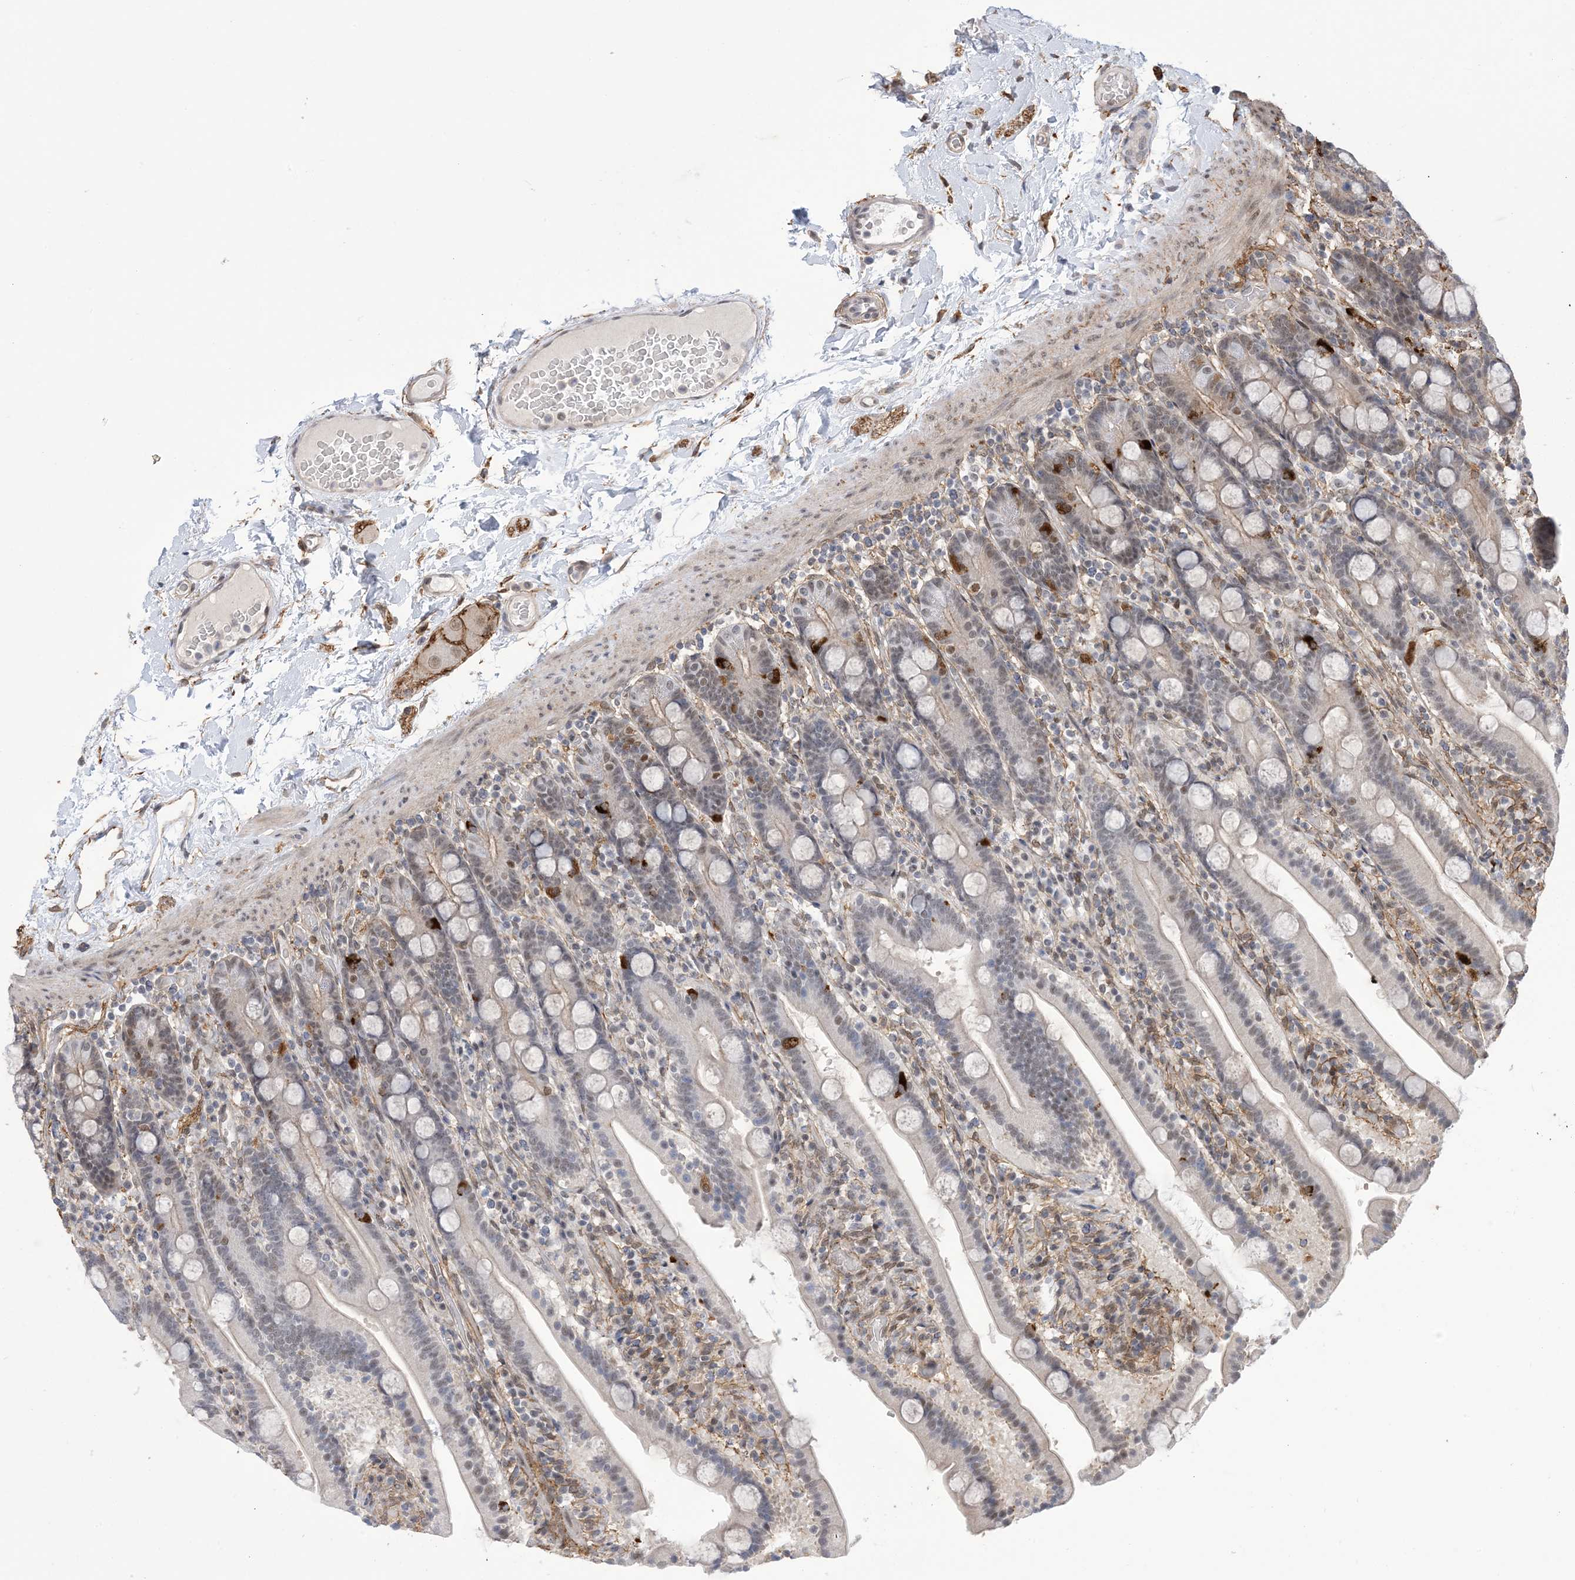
{"staining": {"intensity": "strong", "quantity": "<25%", "location": "cytoplasmic/membranous,nuclear"}, "tissue": "duodenum", "cell_type": "Glandular cells", "image_type": "normal", "snomed": [{"axis": "morphology", "description": "Normal tissue, NOS"}, {"axis": "topography", "description": "Duodenum"}], "caption": "This photomicrograph shows IHC staining of normal human duodenum, with medium strong cytoplasmic/membranous,nuclear expression in approximately <25% of glandular cells.", "gene": "ZNF8", "patient": {"sex": "male", "age": 55}}